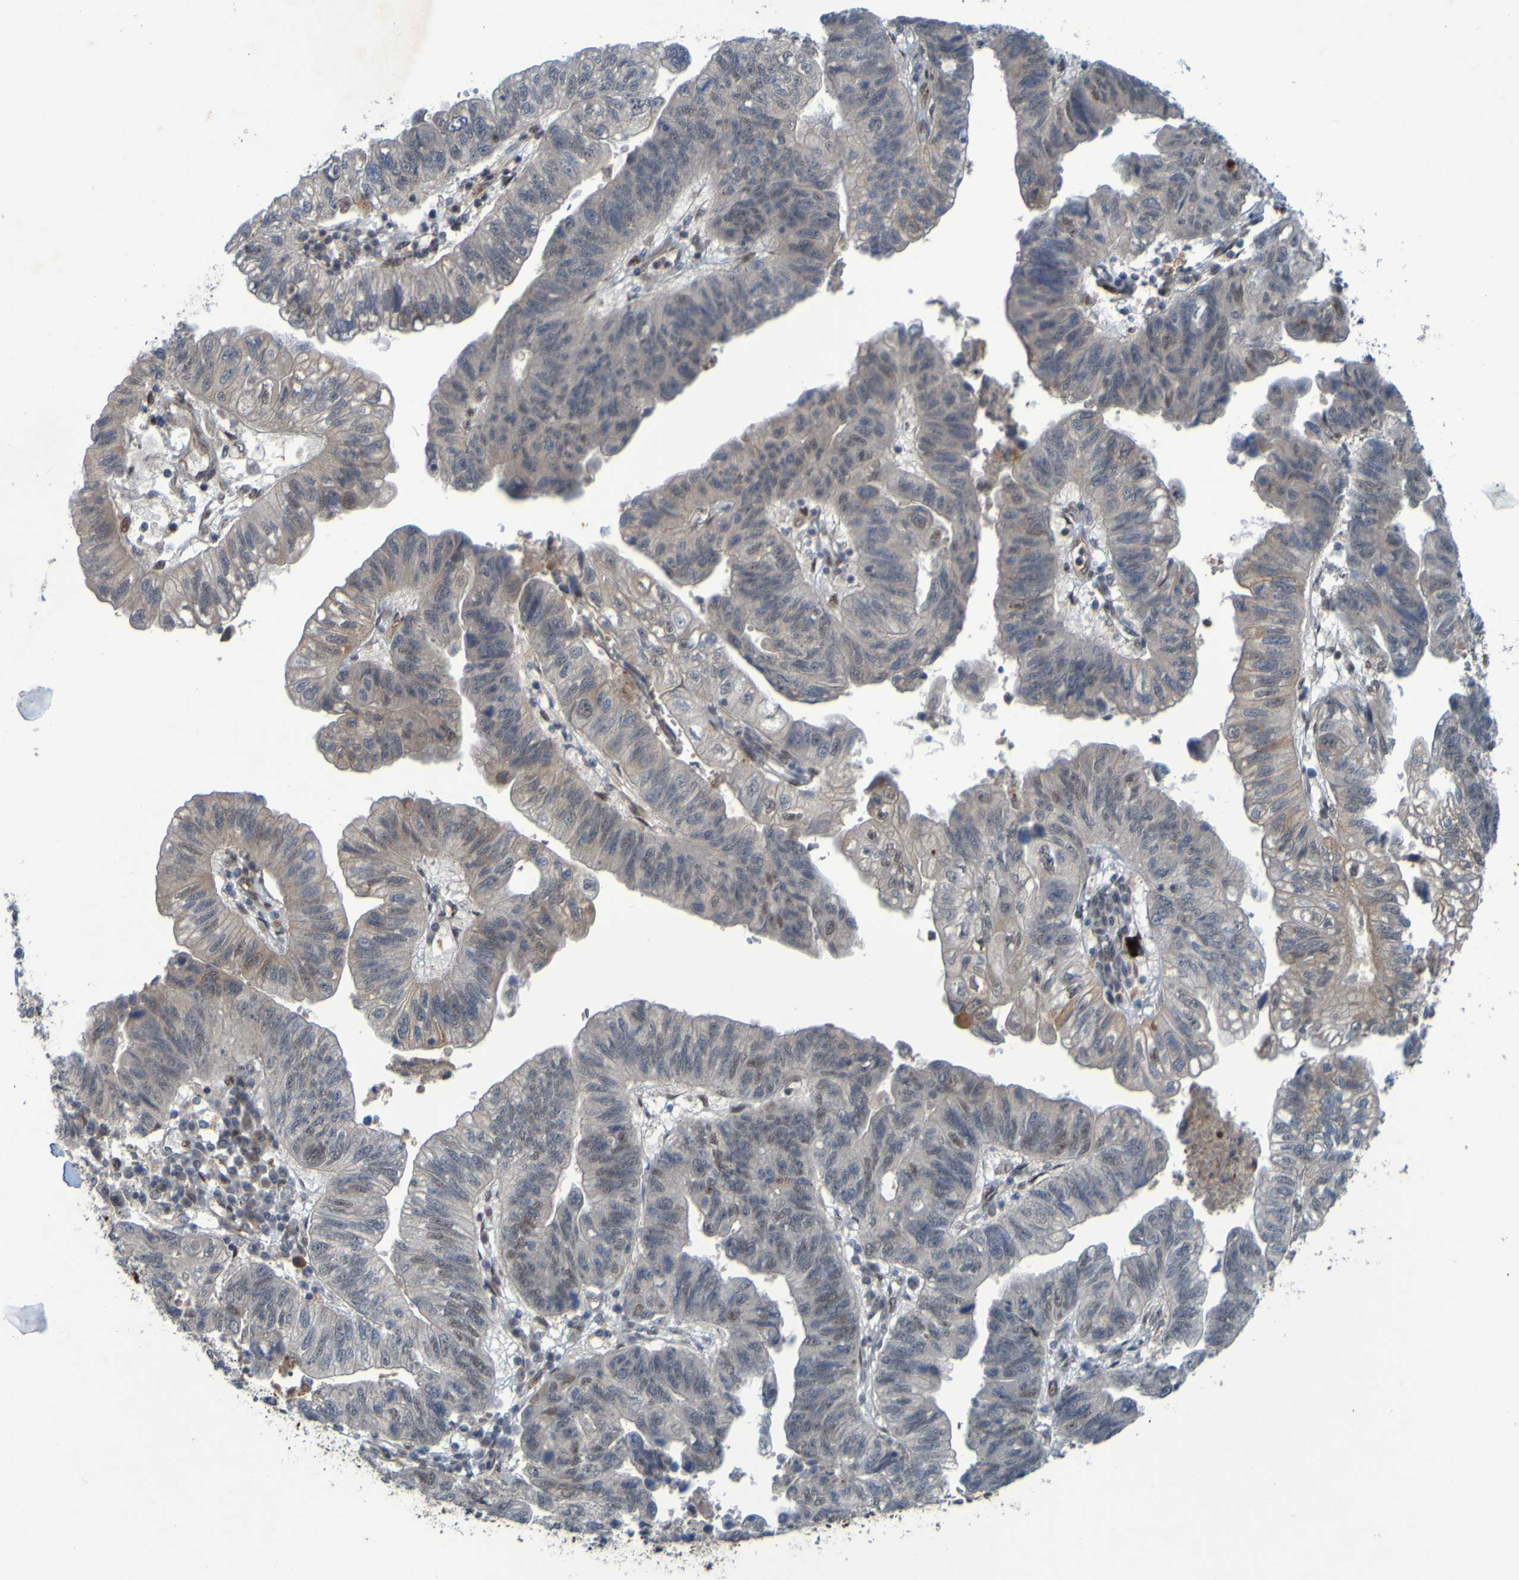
{"staining": {"intensity": "weak", "quantity": "<25%", "location": "nuclear"}, "tissue": "stomach cancer", "cell_type": "Tumor cells", "image_type": "cancer", "snomed": [{"axis": "morphology", "description": "Adenocarcinoma, NOS"}, {"axis": "topography", "description": "Stomach"}], "caption": "An IHC histopathology image of stomach cancer (adenocarcinoma) is shown. There is no staining in tumor cells of stomach cancer (adenocarcinoma).", "gene": "MCPH1", "patient": {"sex": "male", "age": 59}}